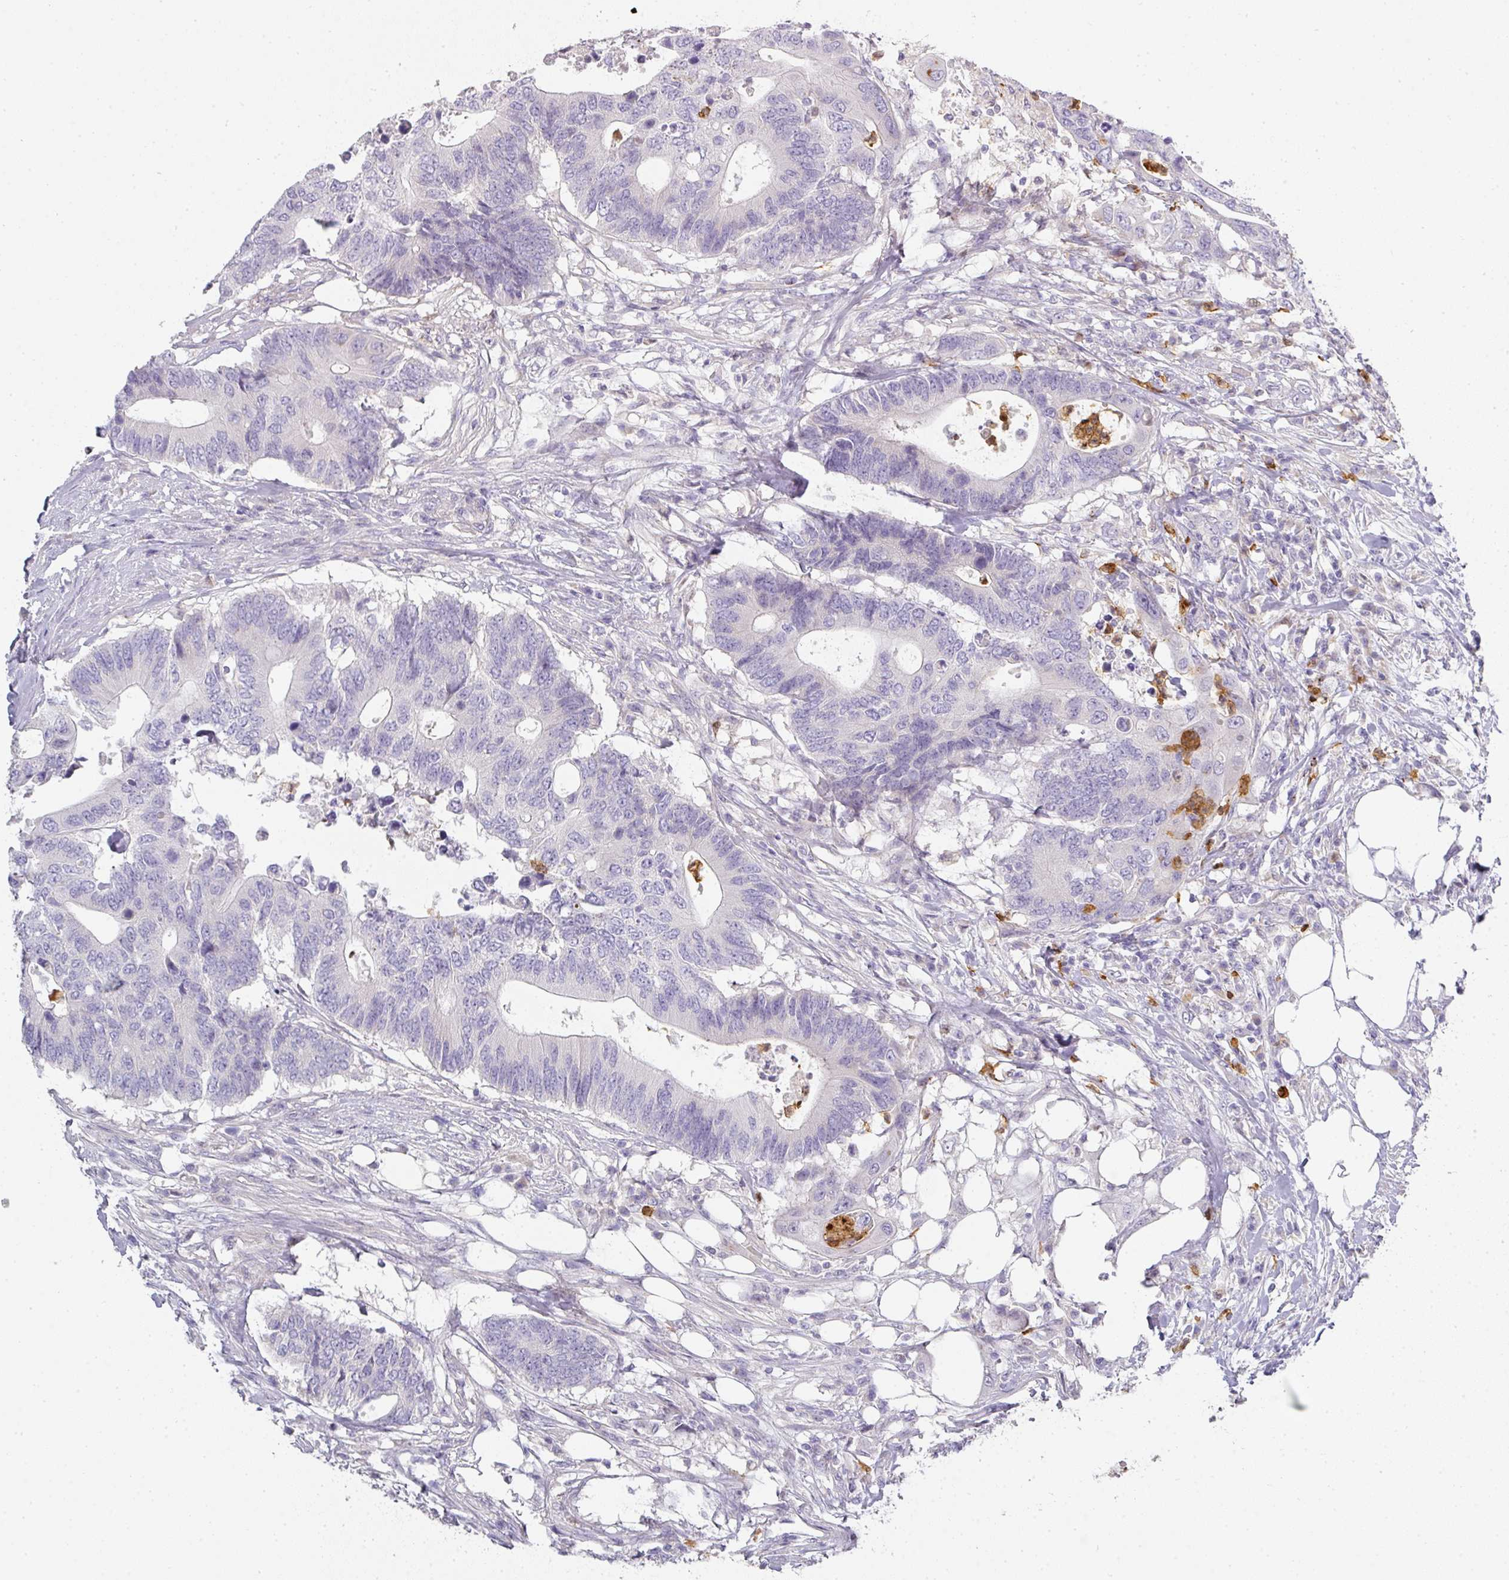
{"staining": {"intensity": "negative", "quantity": "none", "location": "none"}, "tissue": "colorectal cancer", "cell_type": "Tumor cells", "image_type": "cancer", "snomed": [{"axis": "morphology", "description": "Adenocarcinoma, NOS"}, {"axis": "topography", "description": "Colon"}], "caption": "This is an immunohistochemistry photomicrograph of colorectal cancer (adenocarcinoma). There is no positivity in tumor cells.", "gene": "HHEX", "patient": {"sex": "male", "age": 71}}